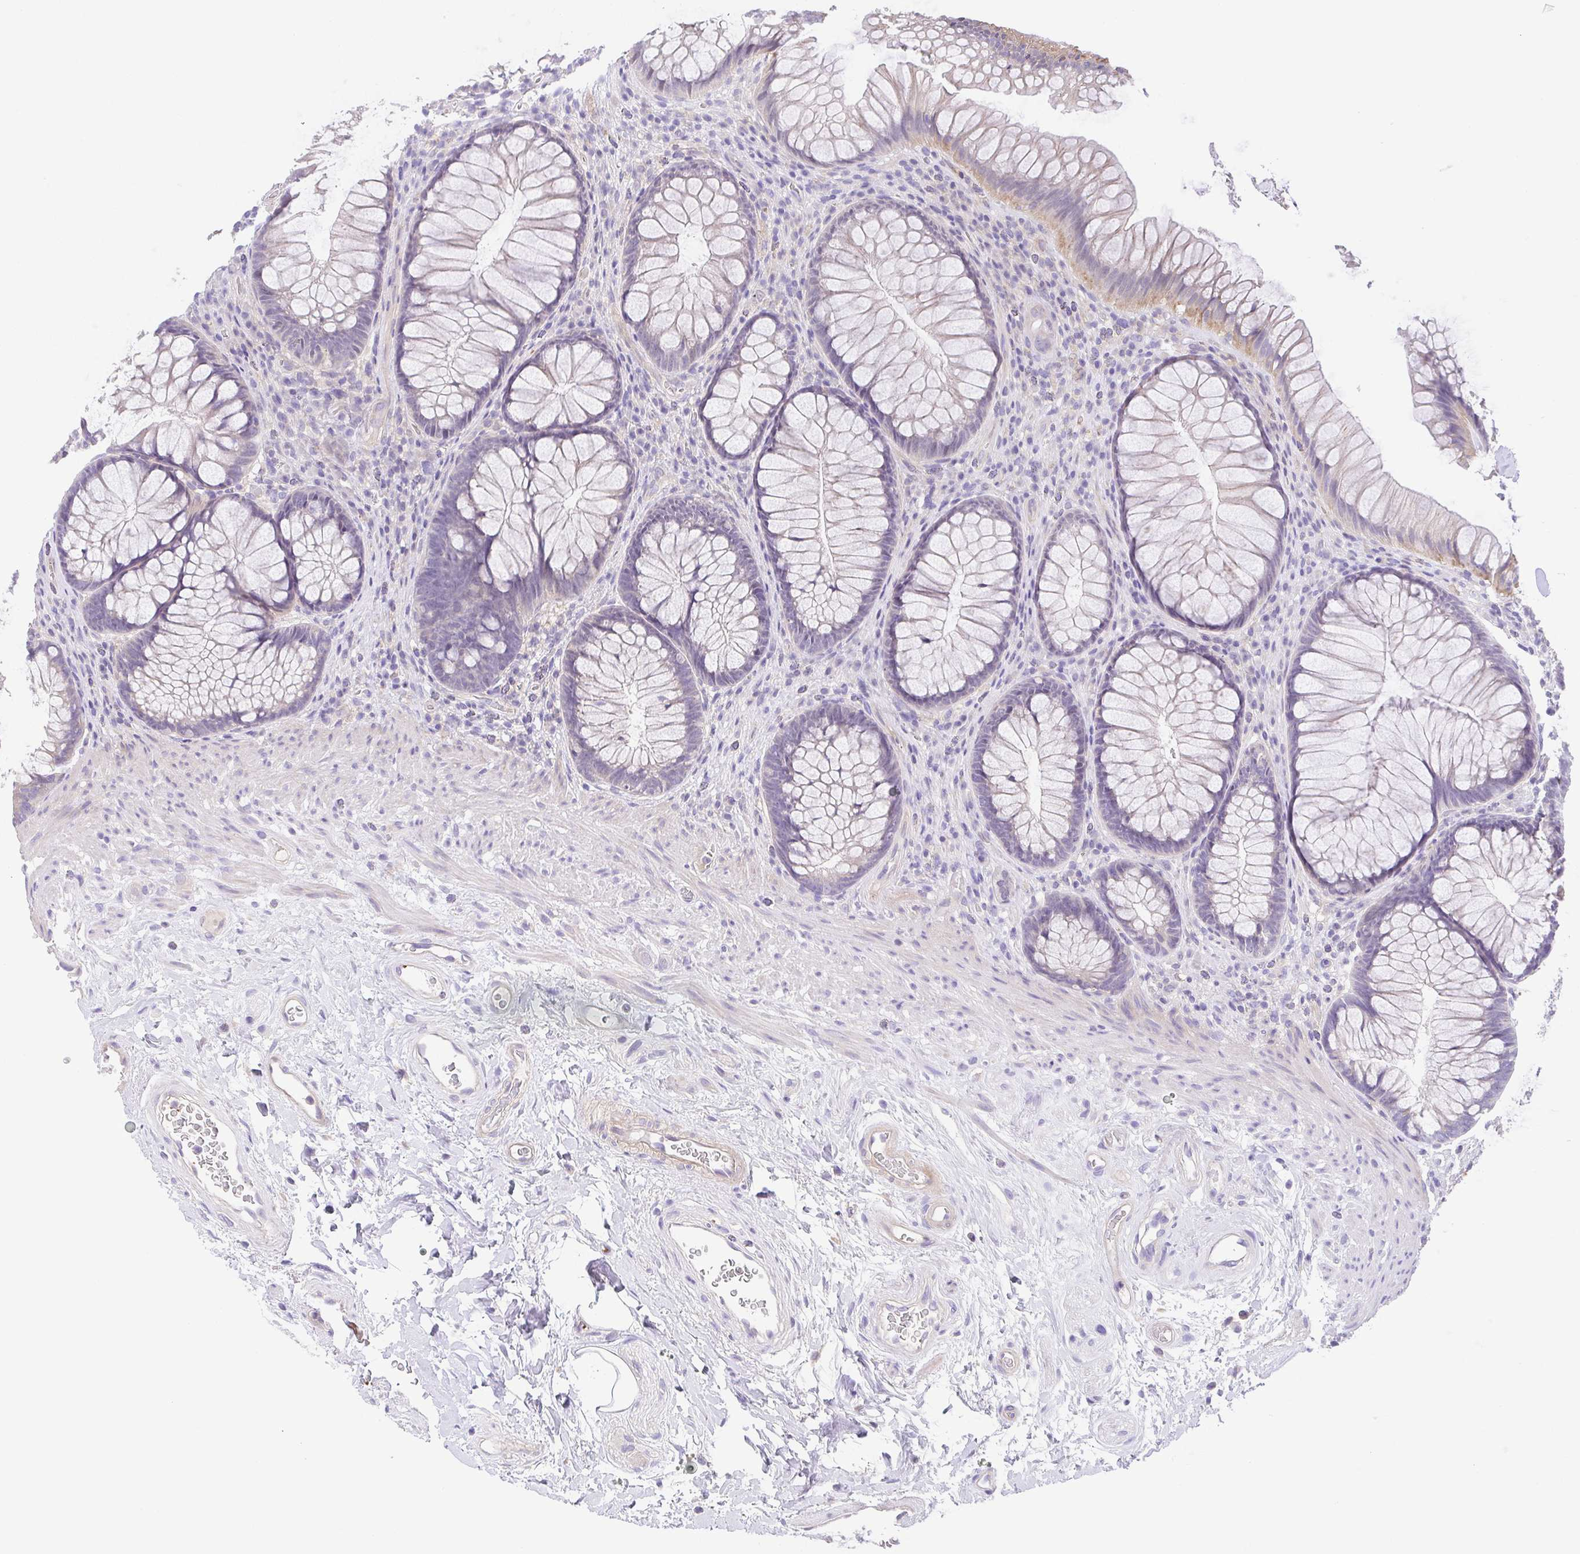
{"staining": {"intensity": "weak", "quantity": "<25%", "location": "cytoplasmic/membranous"}, "tissue": "rectum", "cell_type": "Glandular cells", "image_type": "normal", "snomed": [{"axis": "morphology", "description": "Normal tissue, NOS"}, {"axis": "topography", "description": "Smooth muscle"}, {"axis": "topography", "description": "Rectum"}], "caption": "IHC photomicrograph of benign rectum: human rectum stained with DAB demonstrates no significant protein staining in glandular cells. (DAB (3,3'-diaminobenzidine) IHC visualized using brightfield microscopy, high magnification).", "gene": "PRR14L", "patient": {"sex": "male", "age": 53}}